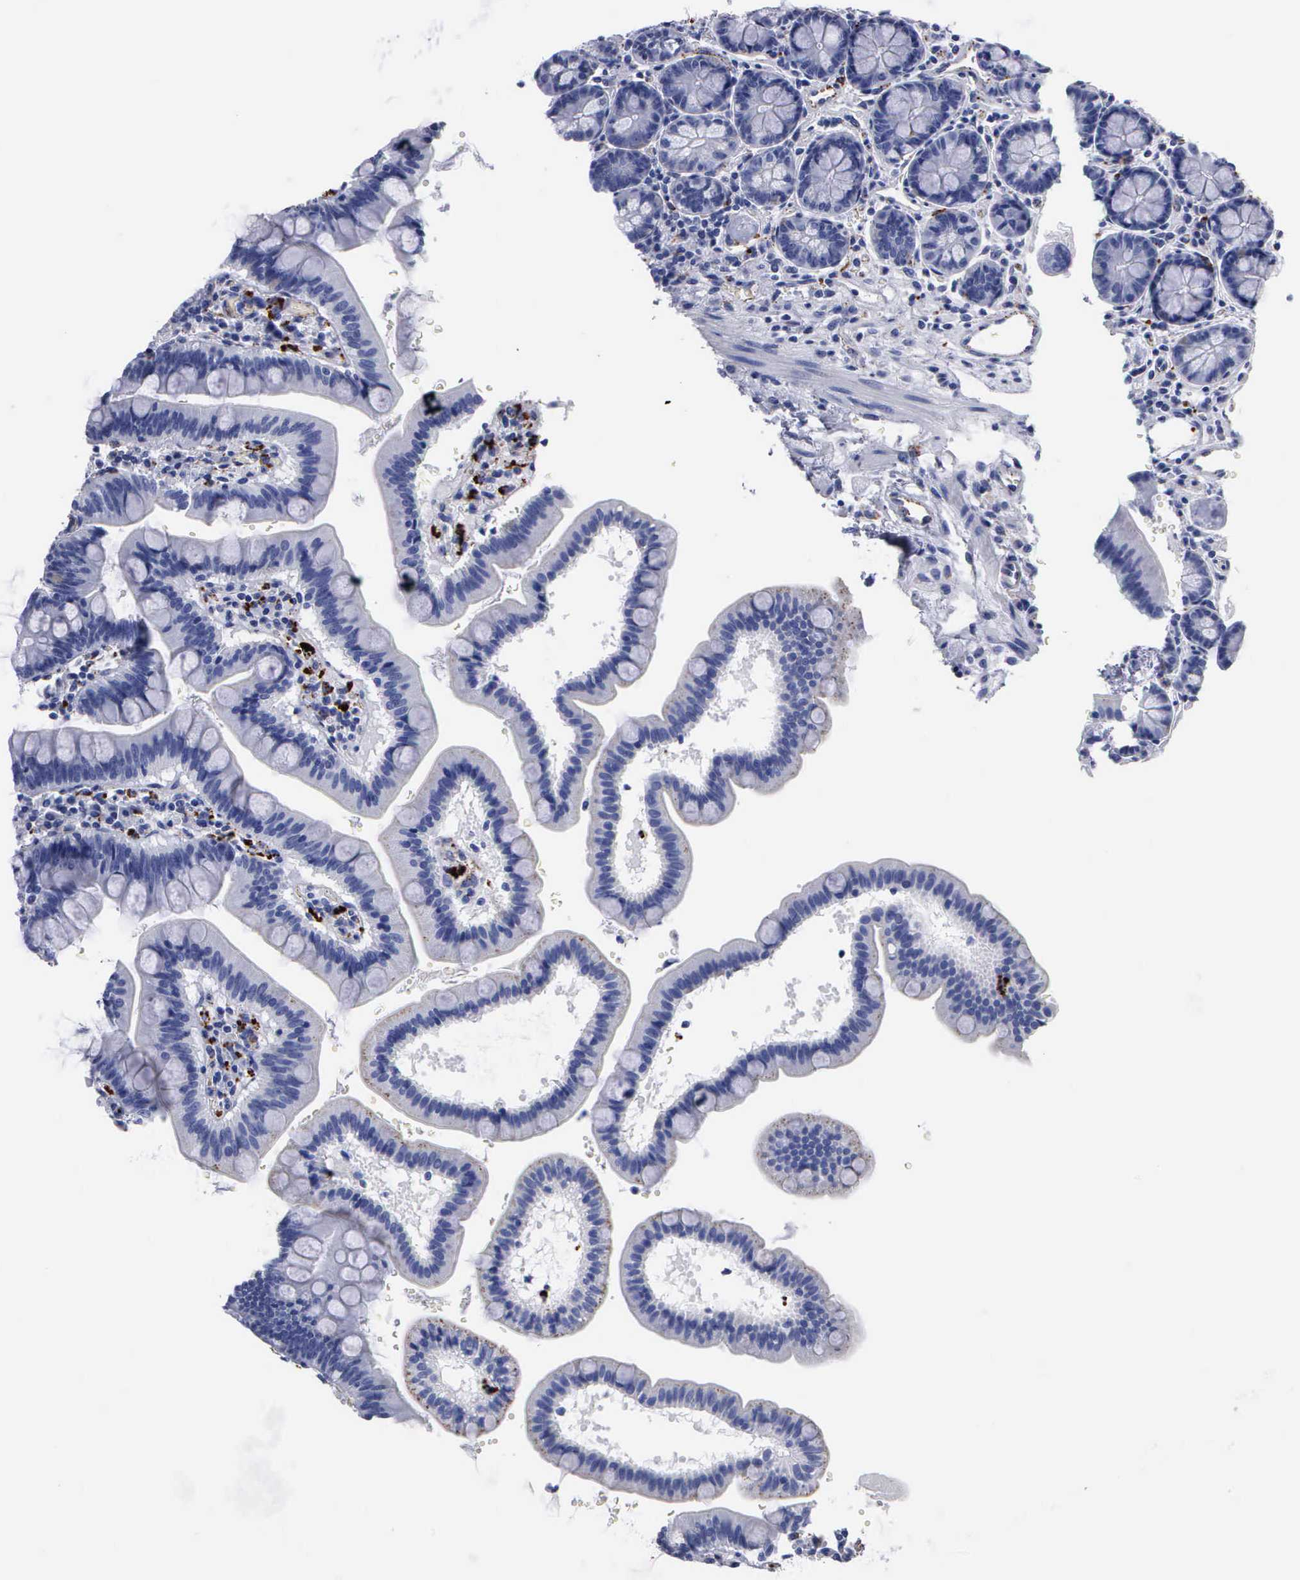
{"staining": {"intensity": "weak", "quantity": "<25%", "location": "cytoplasmic/membranous"}, "tissue": "duodenum", "cell_type": "Glandular cells", "image_type": "normal", "snomed": [{"axis": "morphology", "description": "Normal tissue, NOS"}, {"axis": "topography", "description": "Pancreas"}, {"axis": "topography", "description": "Duodenum"}], "caption": "Micrograph shows no protein positivity in glandular cells of normal duodenum.", "gene": "CTSL", "patient": {"sex": "male", "age": 79}}